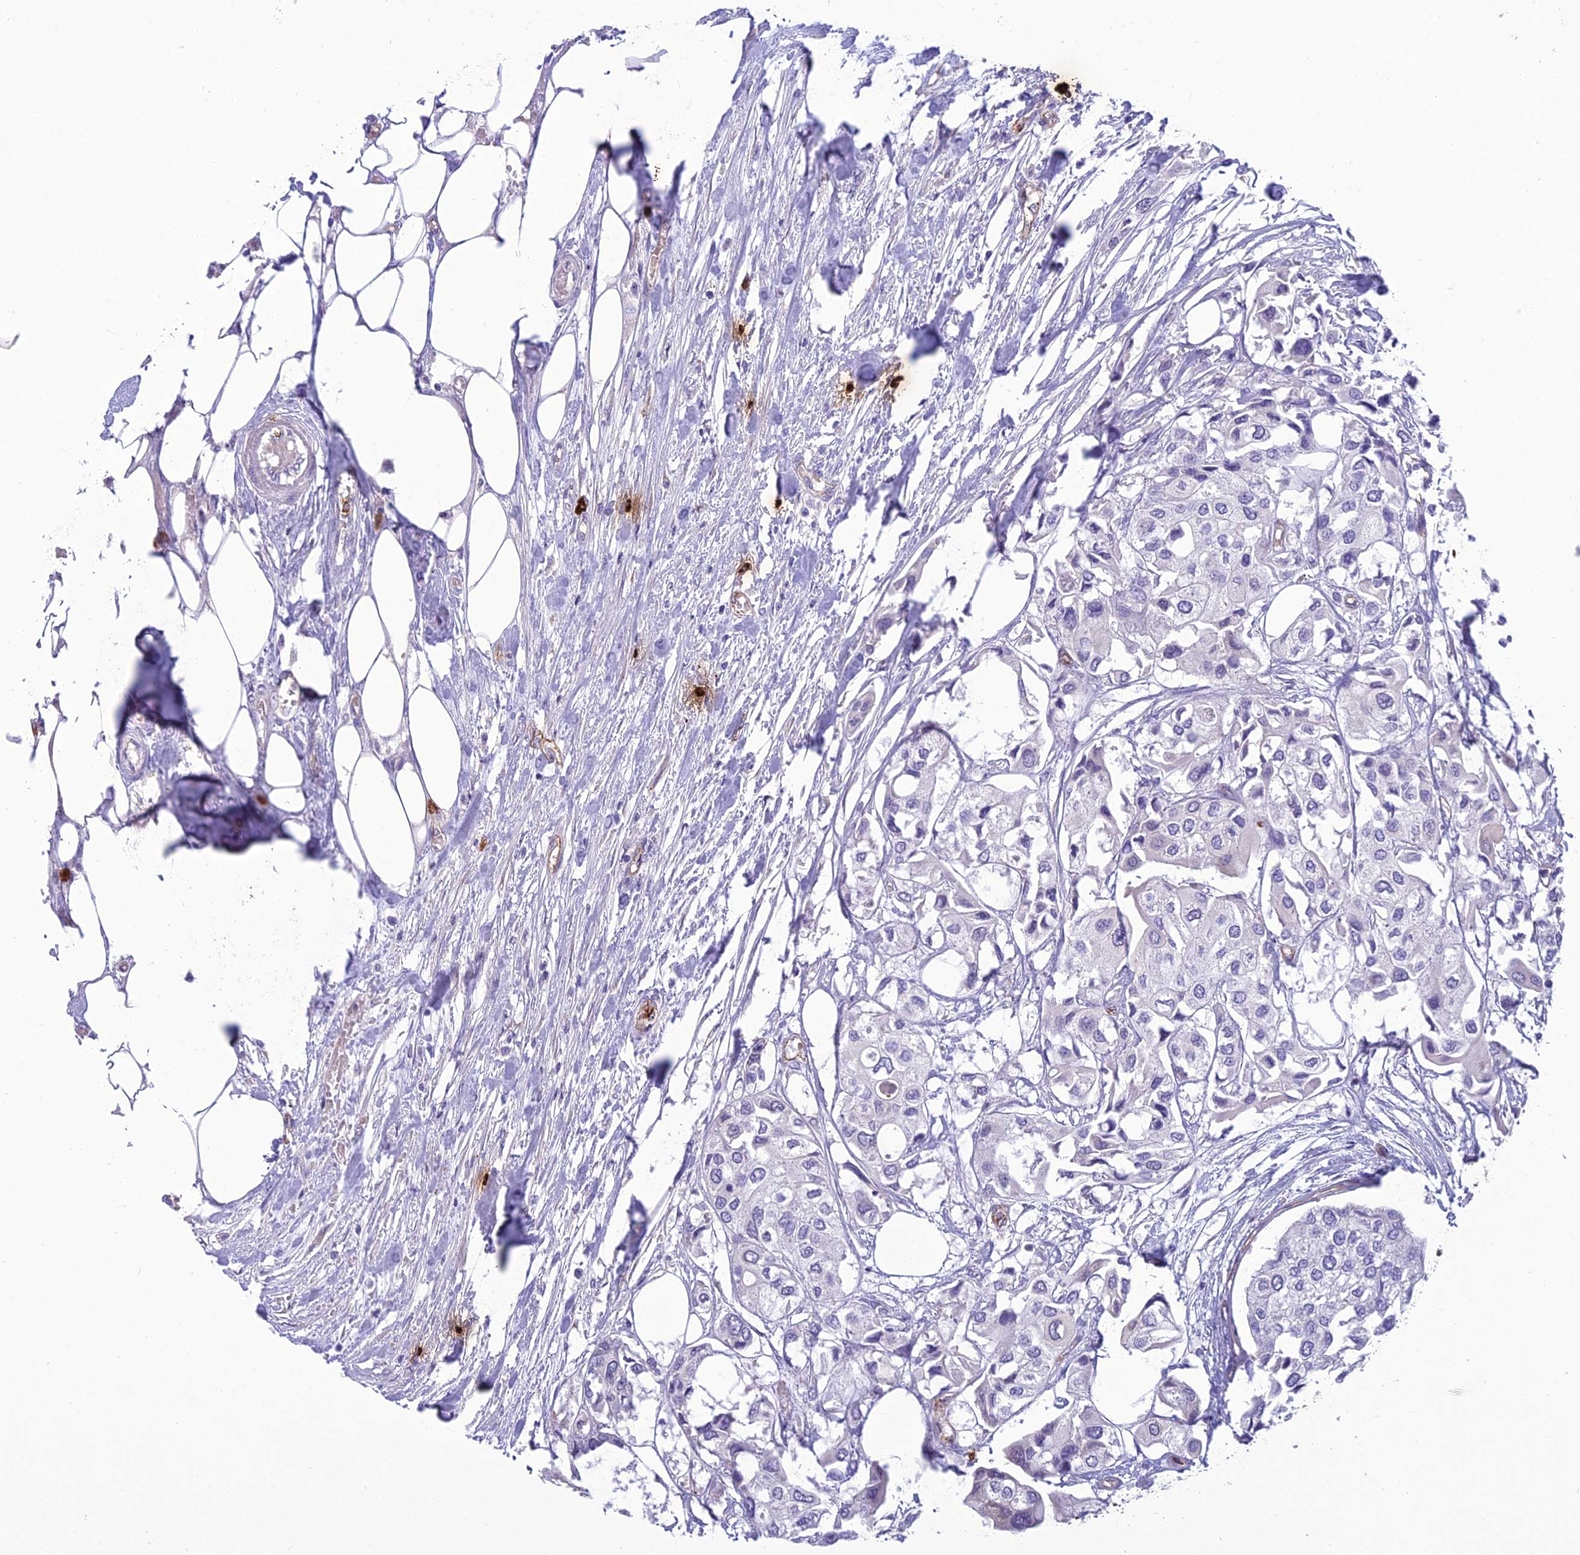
{"staining": {"intensity": "negative", "quantity": "none", "location": "none"}, "tissue": "urothelial cancer", "cell_type": "Tumor cells", "image_type": "cancer", "snomed": [{"axis": "morphology", "description": "Urothelial carcinoma, High grade"}, {"axis": "topography", "description": "Urinary bladder"}], "caption": "High power microscopy micrograph of an IHC image of urothelial carcinoma (high-grade), revealing no significant staining in tumor cells.", "gene": "BBS7", "patient": {"sex": "male", "age": 64}}